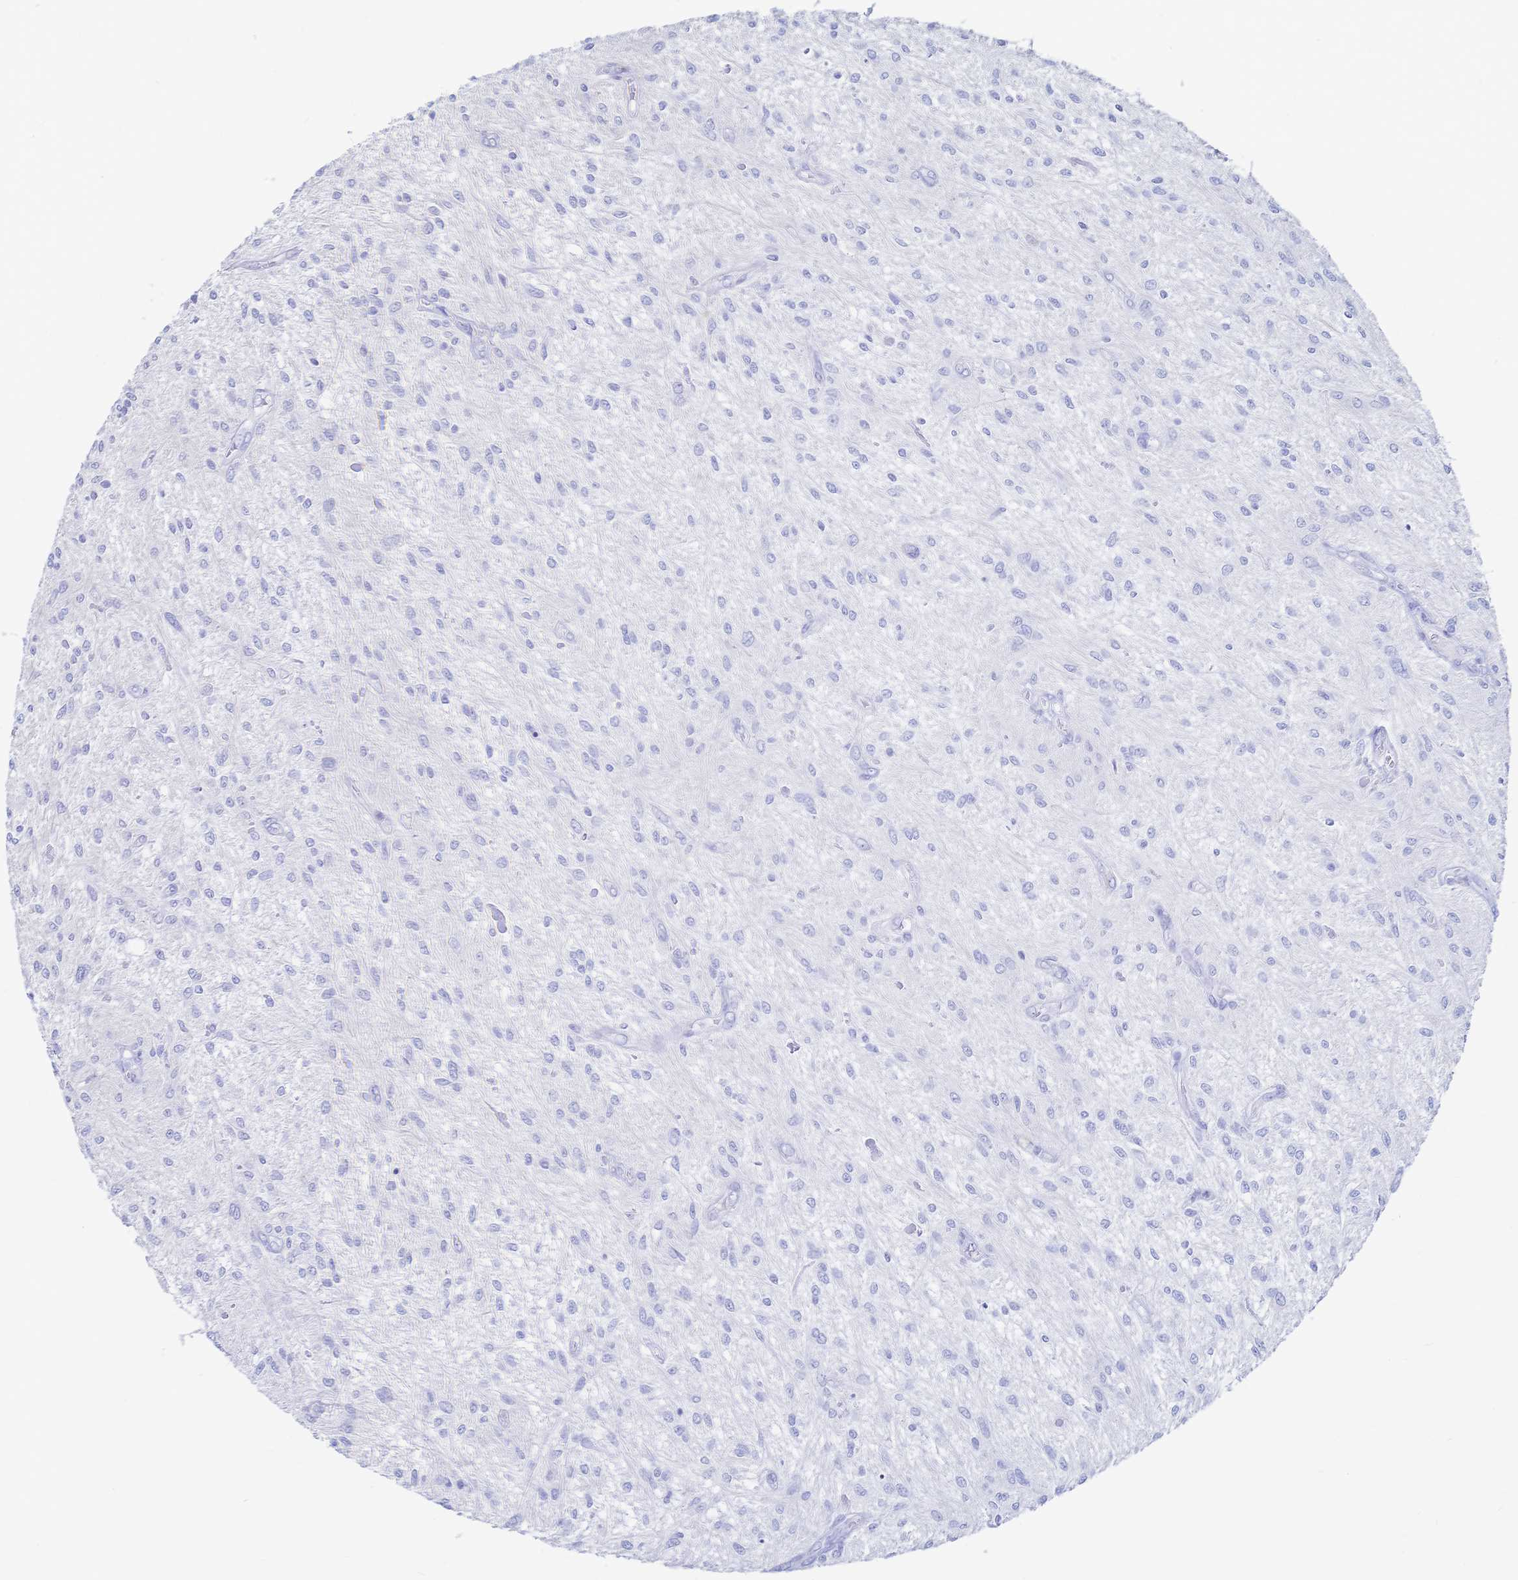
{"staining": {"intensity": "negative", "quantity": "none", "location": "none"}, "tissue": "glioma", "cell_type": "Tumor cells", "image_type": "cancer", "snomed": [{"axis": "morphology", "description": "Glioma, malignant, Low grade"}, {"axis": "topography", "description": "Cerebellum"}], "caption": "Immunohistochemistry (IHC) of glioma demonstrates no expression in tumor cells. Brightfield microscopy of immunohistochemistry (IHC) stained with DAB (brown) and hematoxylin (blue), captured at high magnification.", "gene": "IL2RB", "patient": {"sex": "female", "age": 14}}